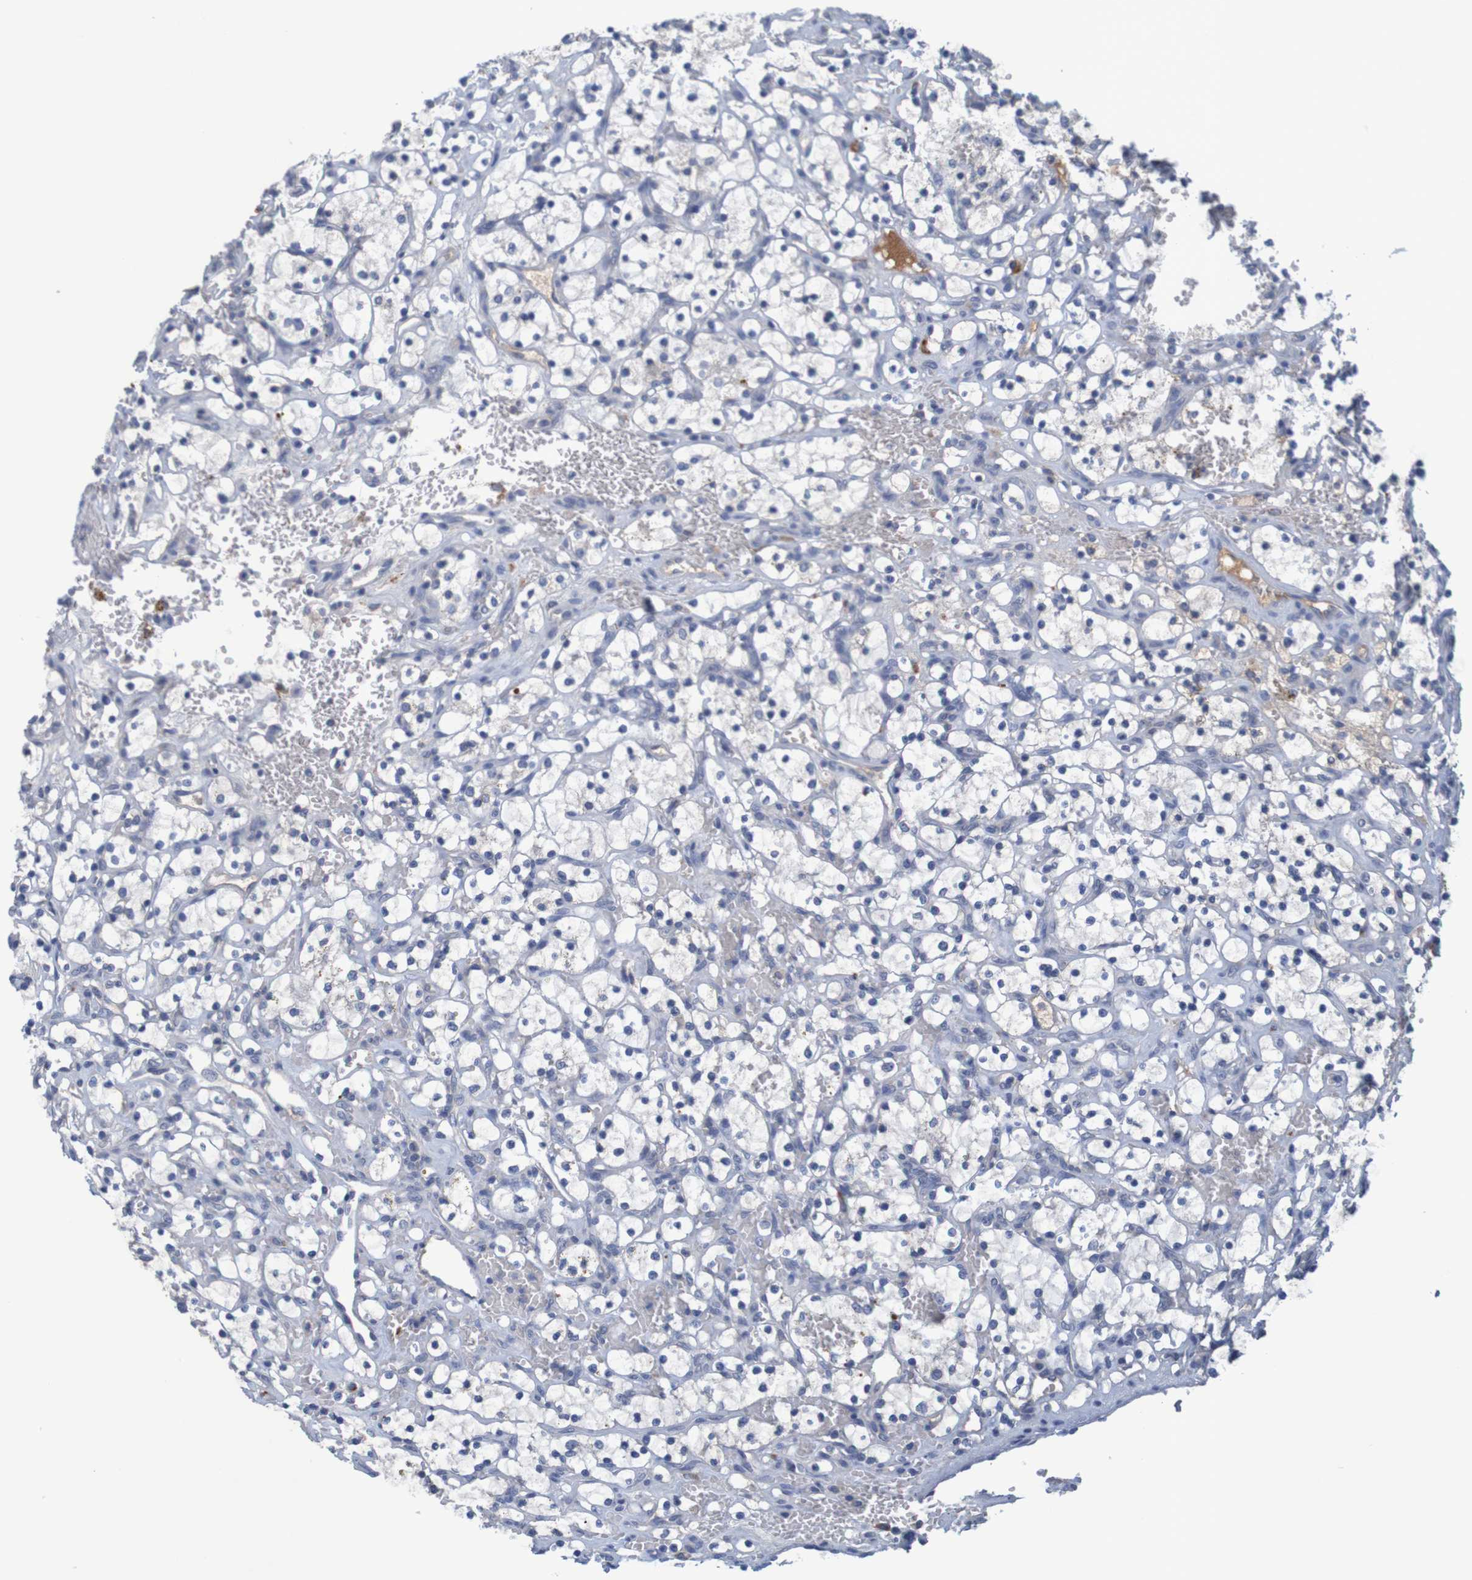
{"staining": {"intensity": "negative", "quantity": "none", "location": "none"}, "tissue": "renal cancer", "cell_type": "Tumor cells", "image_type": "cancer", "snomed": [{"axis": "morphology", "description": "Adenocarcinoma, NOS"}, {"axis": "topography", "description": "Kidney"}], "caption": "This is a histopathology image of IHC staining of adenocarcinoma (renal), which shows no expression in tumor cells.", "gene": "LTA", "patient": {"sex": "female", "age": 69}}